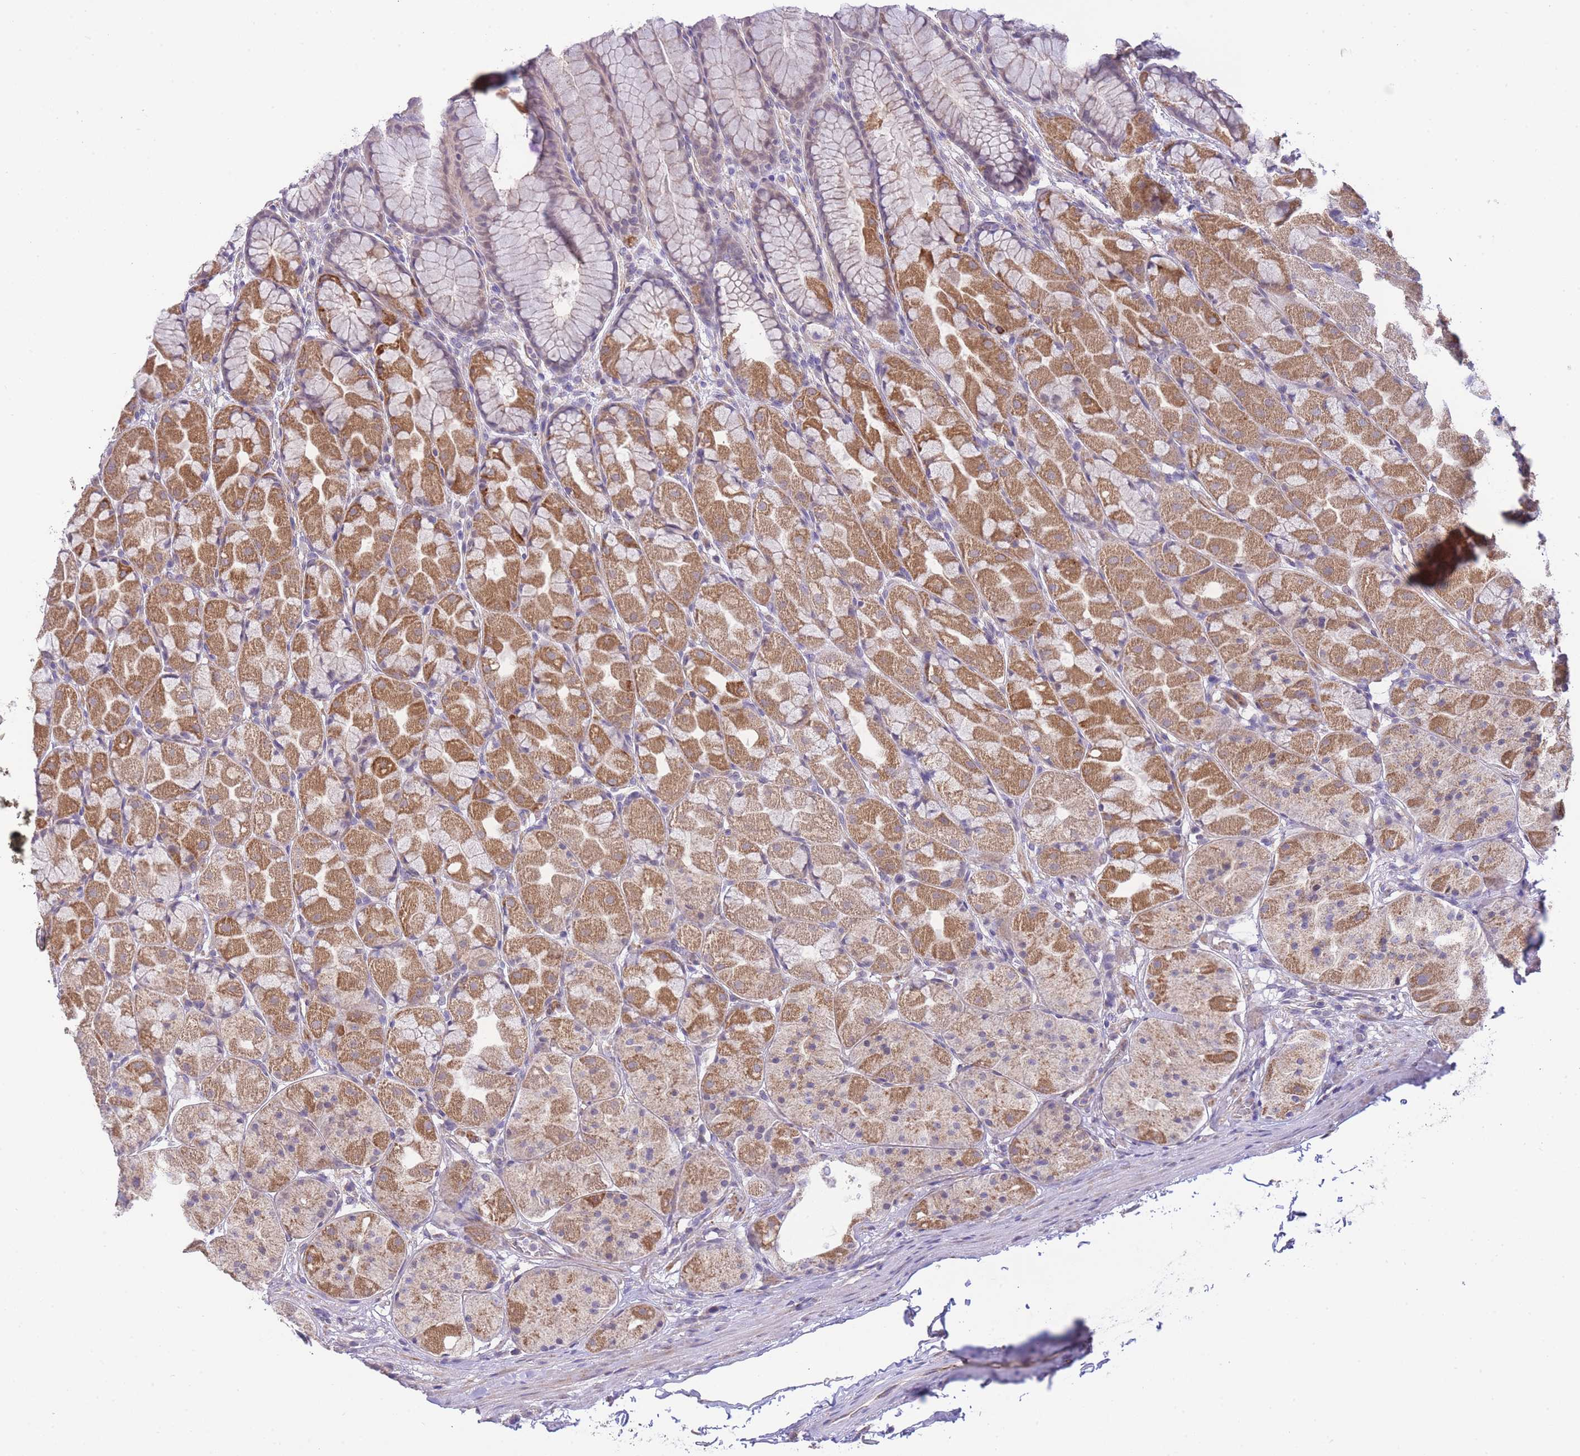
{"staining": {"intensity": "moderate", "quantity": "25%-75%", "location": "cytoplasmic/membranous"}, "tissue": "stomach", "cell_type": "Glandular cells", "image_type": "normal", "snomed": [{"axis": "morphology", "description": "Normal tissue, NOS"}, {"axis": "topography", "description": "Stomach"}], "caption": "A histopathology image of human stomach stained for a protein displays moderate cytoplasmic/membranous brown staining in glandular cells. The staining was performed using DAB (3,3'-diaminobenzidine) to visualize the protein expression in brown, while the nuclei were stained in blue with hematoxylin (Magnification: 20x).", "gene": "CTBP1", "patient": {"sex": "male", "age": 57}}